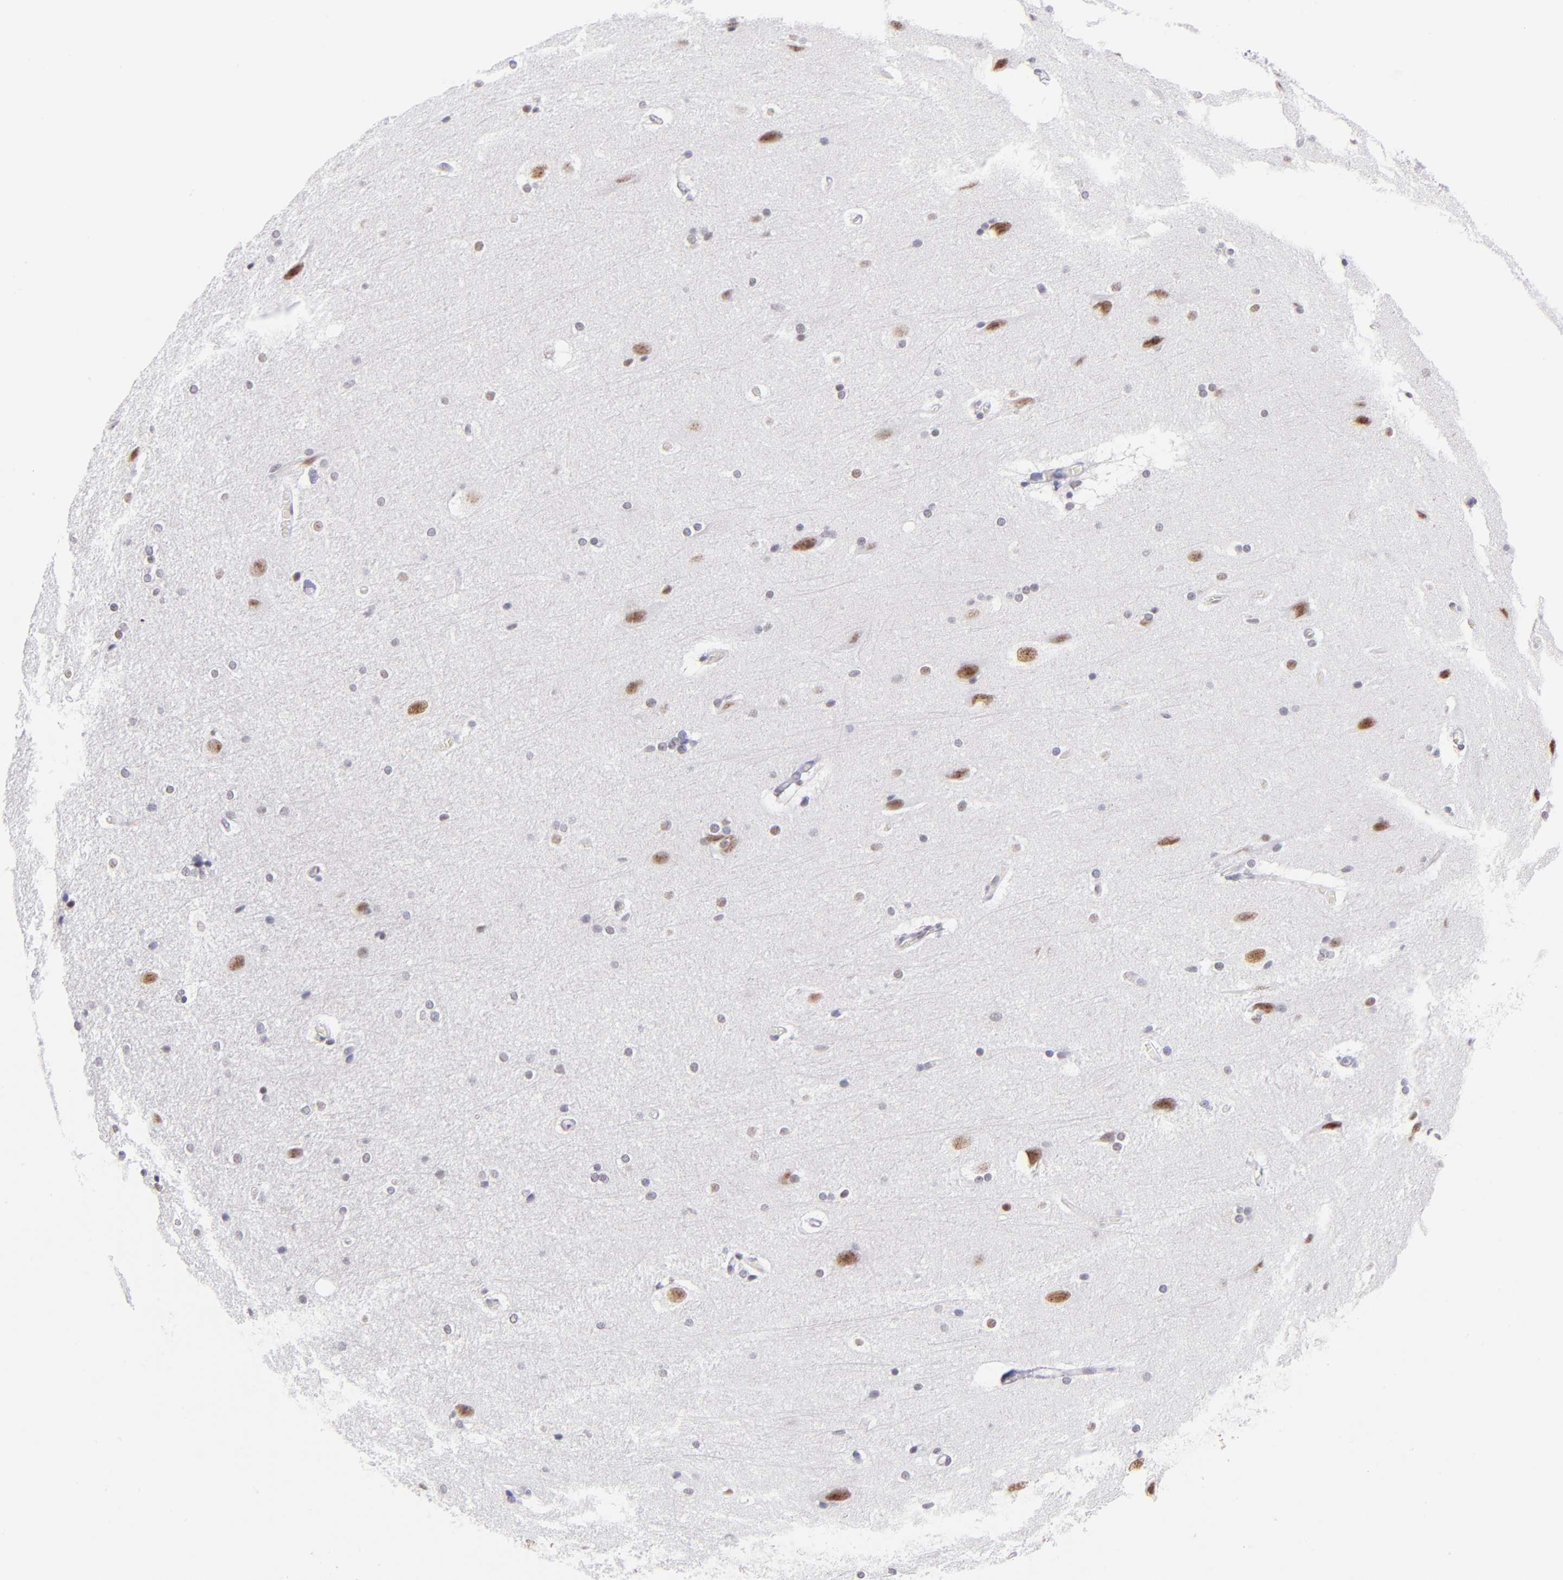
{"staining": {"intensity": "negative", "quantity": "none", "location": "none"}, "tissue": "cerebral cortex", "cell_type": "Endothelial cells", "image_type": "normal", "snomed": [{"axis": "morphology", "description": "Normal tissue, NOS"}, {"axis": "topography", "description": "Cerebral cortex"}, {"axis": "topography", "description": "Hippocampus"}], "caption": "High power microscopy histopathology image of an immunohistochemistry (IHC) histopathology image of normal cerebral cortex, revealing no significant positivity in endothelial cells.", "gene": "SNRPB", "patient": {"sex": "female", "age": 19}}